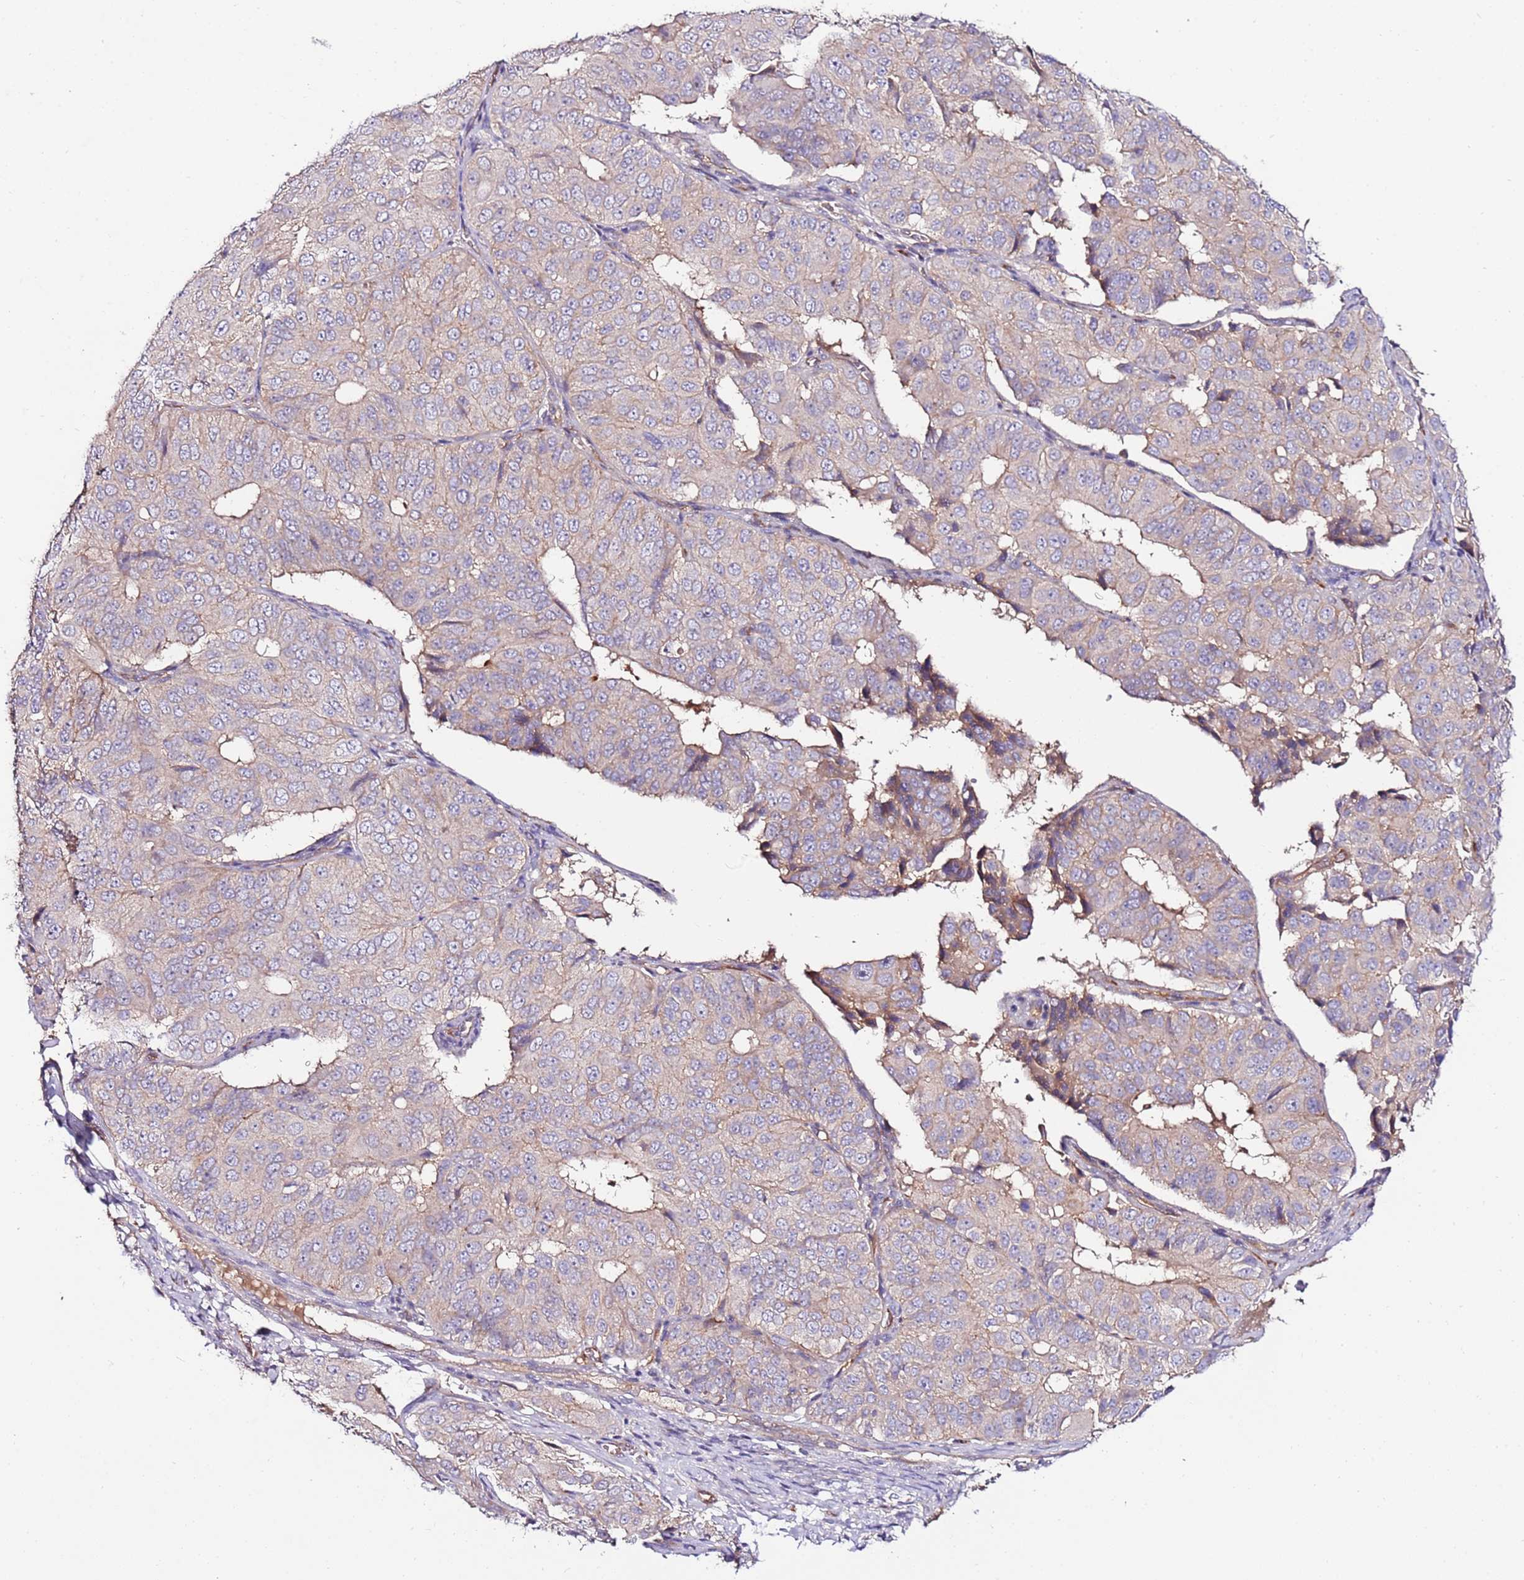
{"staining": {"intensity": "weak", "quantity": "<25%", "location": "cytoplasmic/membranous"}, "tissue": "ovarian cancer", "cell_type": "Tumor cells", "image_type": "cancer", "snomed": [{"axis": "morphology", "description": "Carcinoma, endometroid"}, {"axis": "topography", "description": "Ovary"}], "caption": "The micrograph exhibits no staining of tumor cells in endometroid carcinoma (ovarian).", "gene": "FLVCR1", "patient": {"sex": "female", "age": 51}}